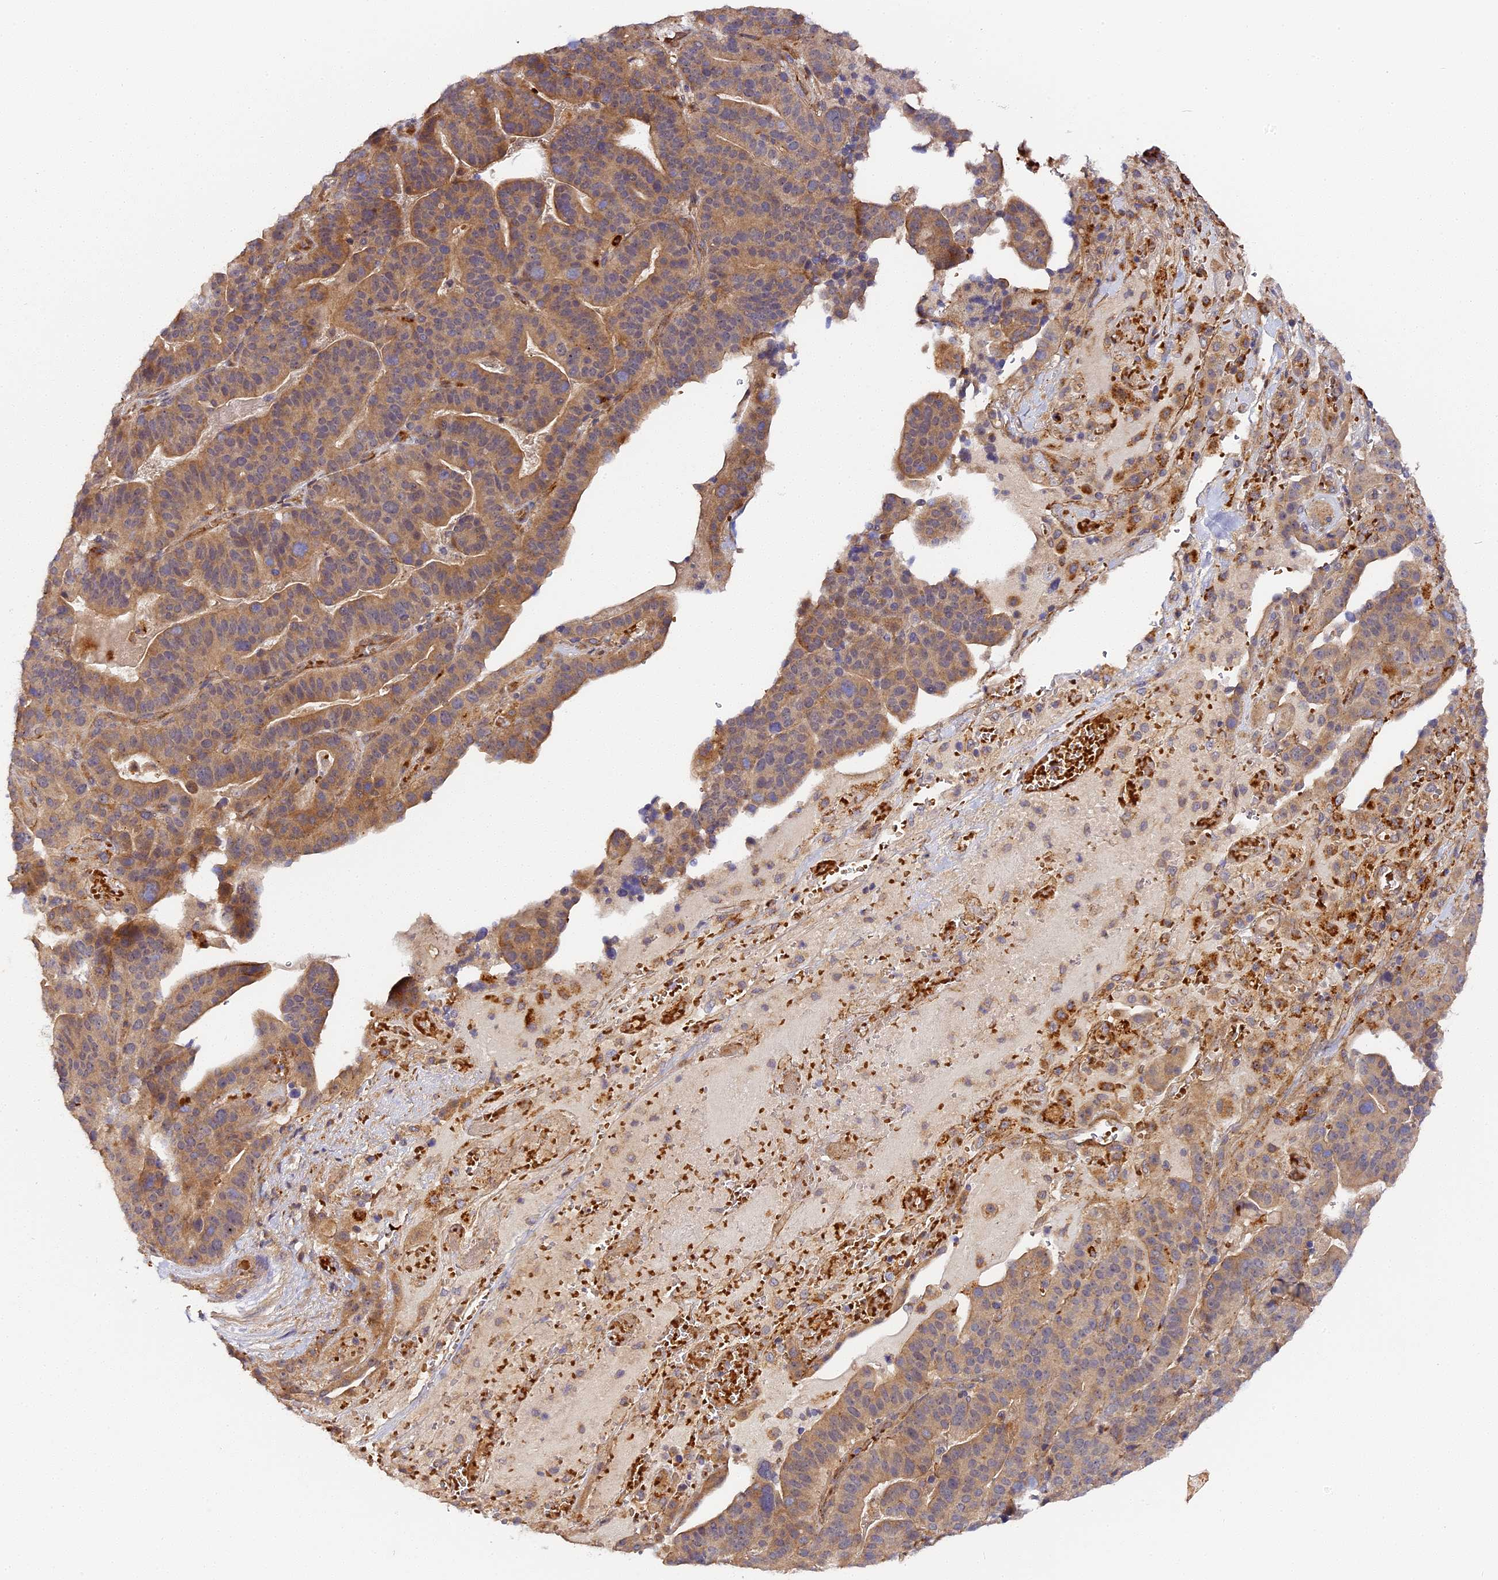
{"staining": {"intensity": "moderate", "quantity": "25%-75%", "location": "cytoplasmic/membranous"}, "tissue": "stomach cancer", "cell_type": "Tumor cells", "image_type": "cancer", "snomed": [{"axis": "morphology", "description": "Adenocarcinoma, NOS"}, {"axis": "topography", "description": "Stomach"}], "caption": "A photomicrograph of adenocarcinoma (stomach) stained for a protein reveals moderate cytoplasmic/membranous brown staining in tumor cells. Nuclei are stained in blue.", "gene": "MISP3", "patient": {"sex": "male", "age": 48}}